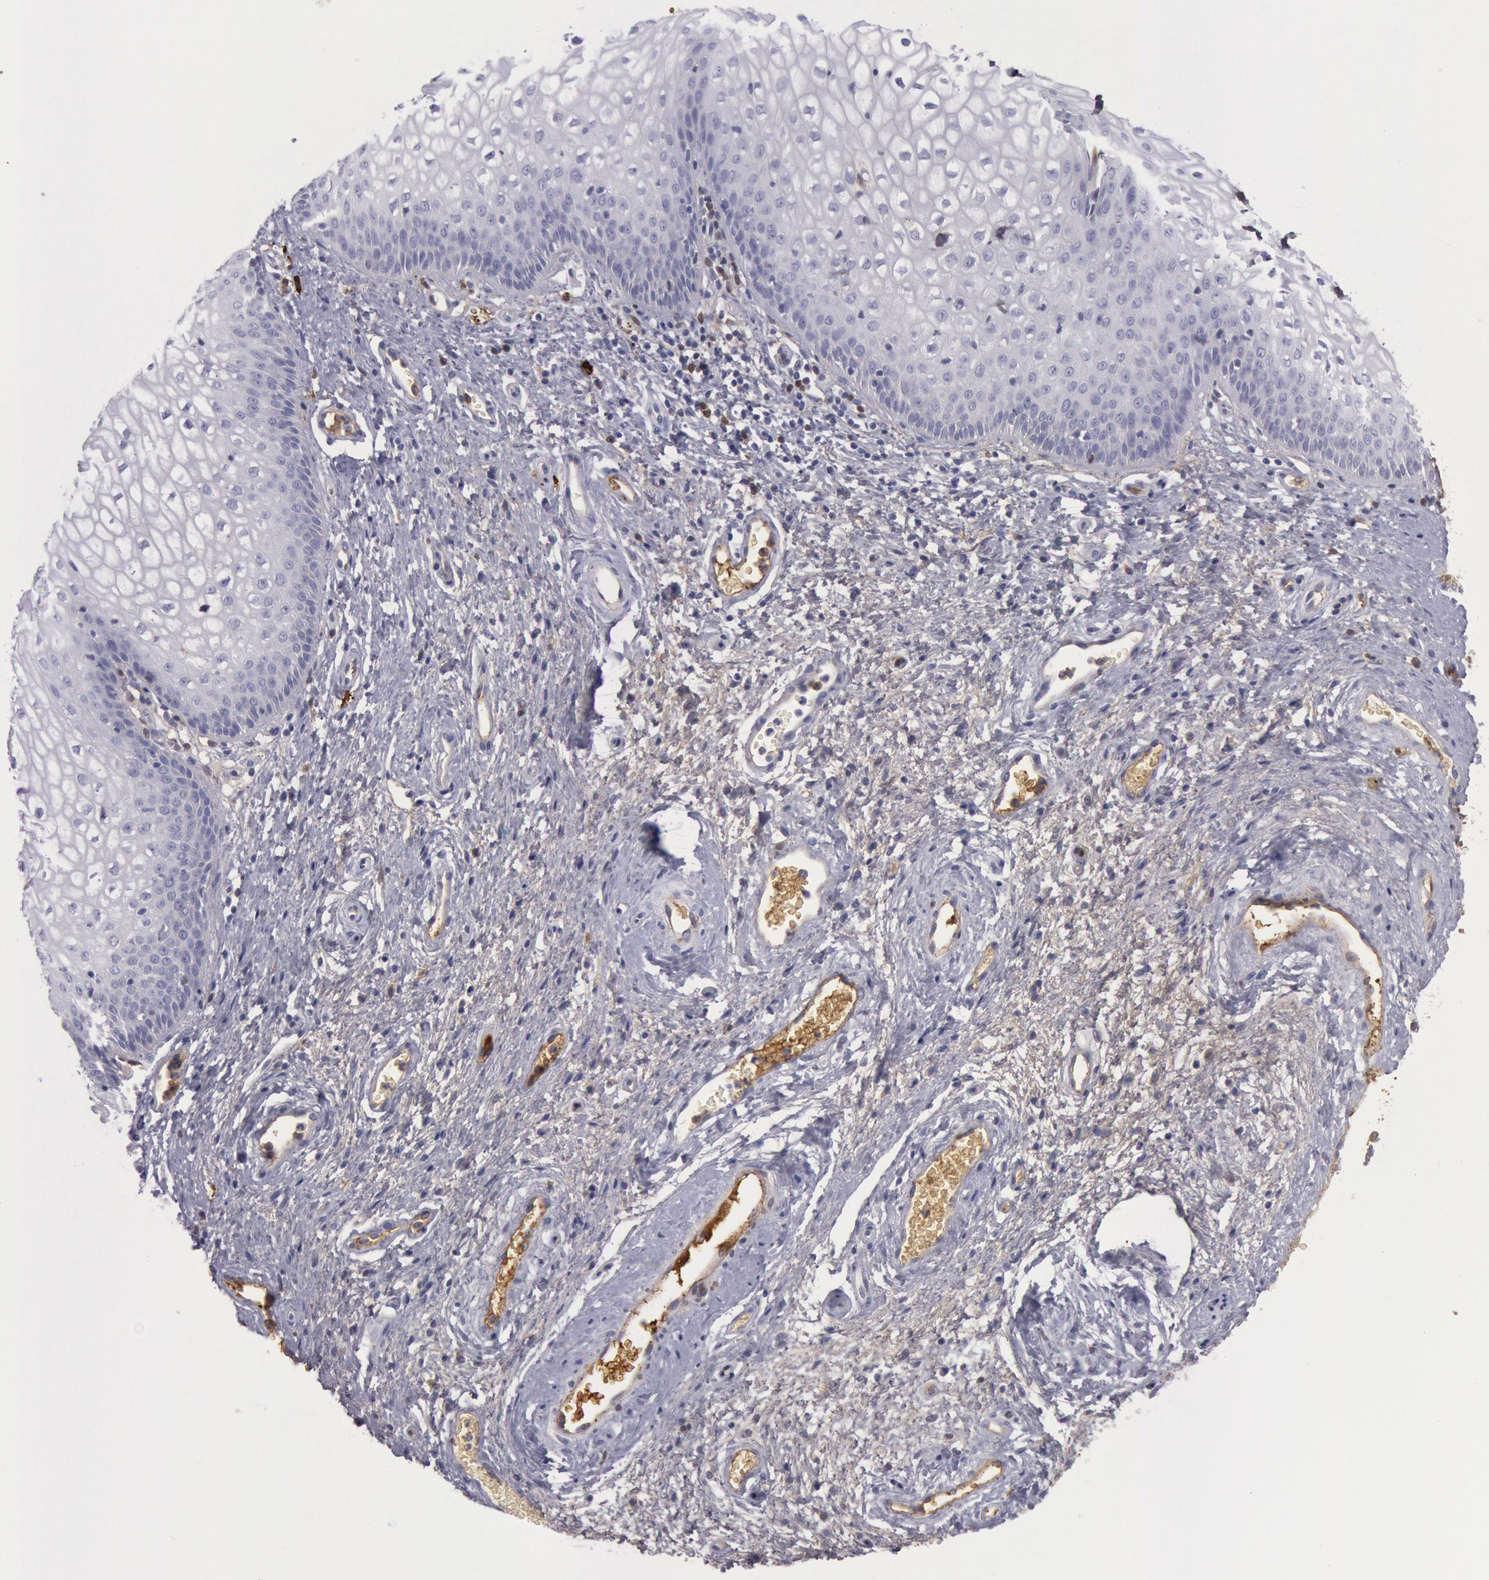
{"staining": {"intensity": "negative", "quantity": "none", "location": "none"}, "tissue": "vagina", "cell_type": "Squamous epithelial cells", "image_type": "normal", "snomed": [{"axis": "morphology", "description": "Normal tissue, NOS"}, {"axis": "topography", "description": "Vagina"}], "caption": "This micrograph is of unremarkable vagina stained with immunohistochemistry to label a protein in brown with the nuclei are counter-stained blue. There is no staining in squamous epithelial cells.", "gene": "IGHA1", "patient": {"sex": "female", "age": 34}}